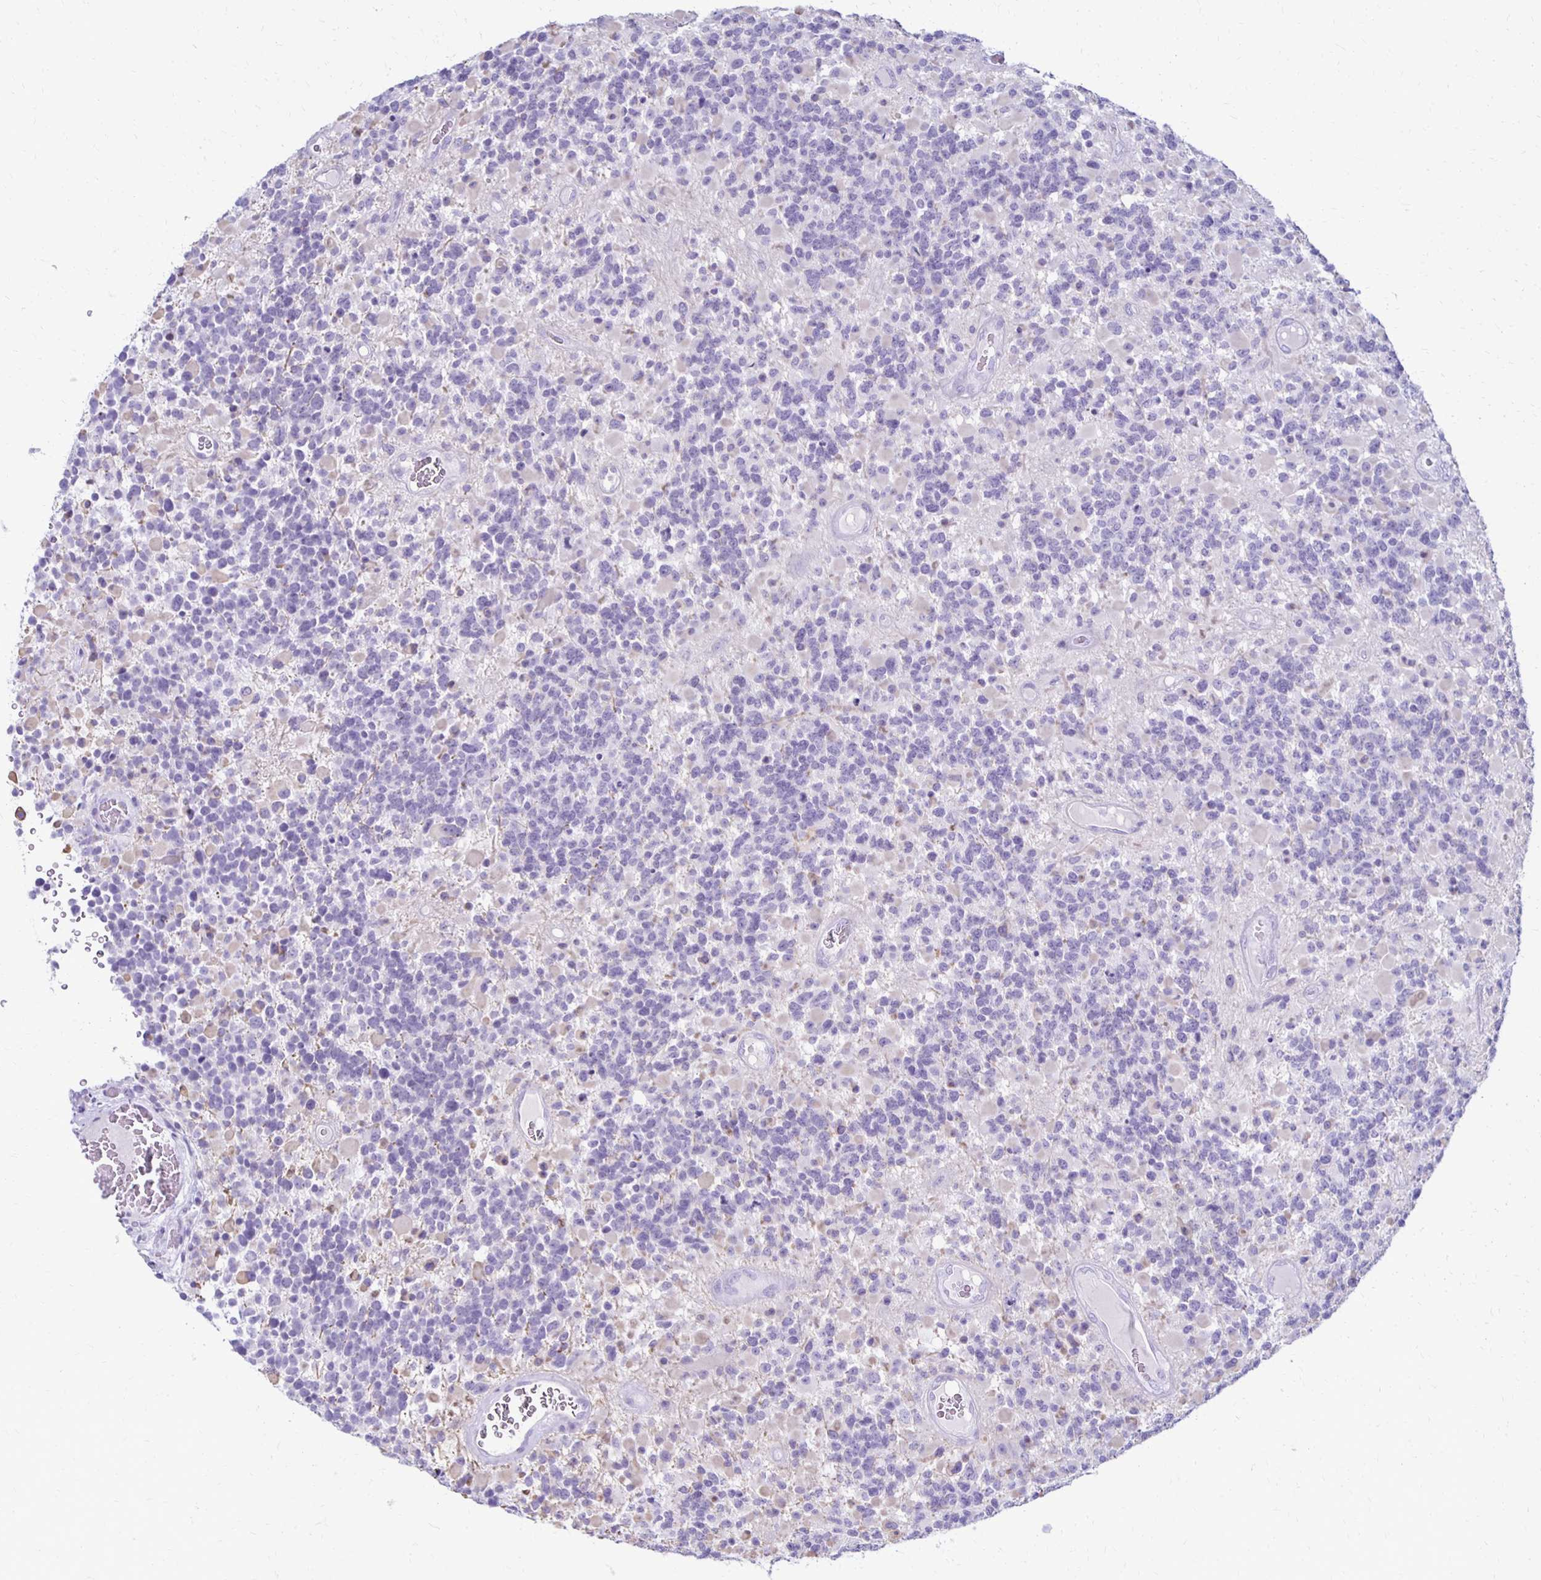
{"staining": {"intensity": "negative", "quantity": "none", "location": "none"}, "tissue": "glioma", "cell_type": "Tumor cells", "image_type": "cancer", "snomed": [{"axis": "morphology", "description": "Glioma, malignant, High grade"}, {"axis": "topography", "description": "Brain"}], "caption": "This is a histopathology image of immunohistochemistry (IHC) staining of glioma, which shows no positivity in tumor cells.", "gene": "RYR1", "patient": {"sex": "female", "age": 40}}